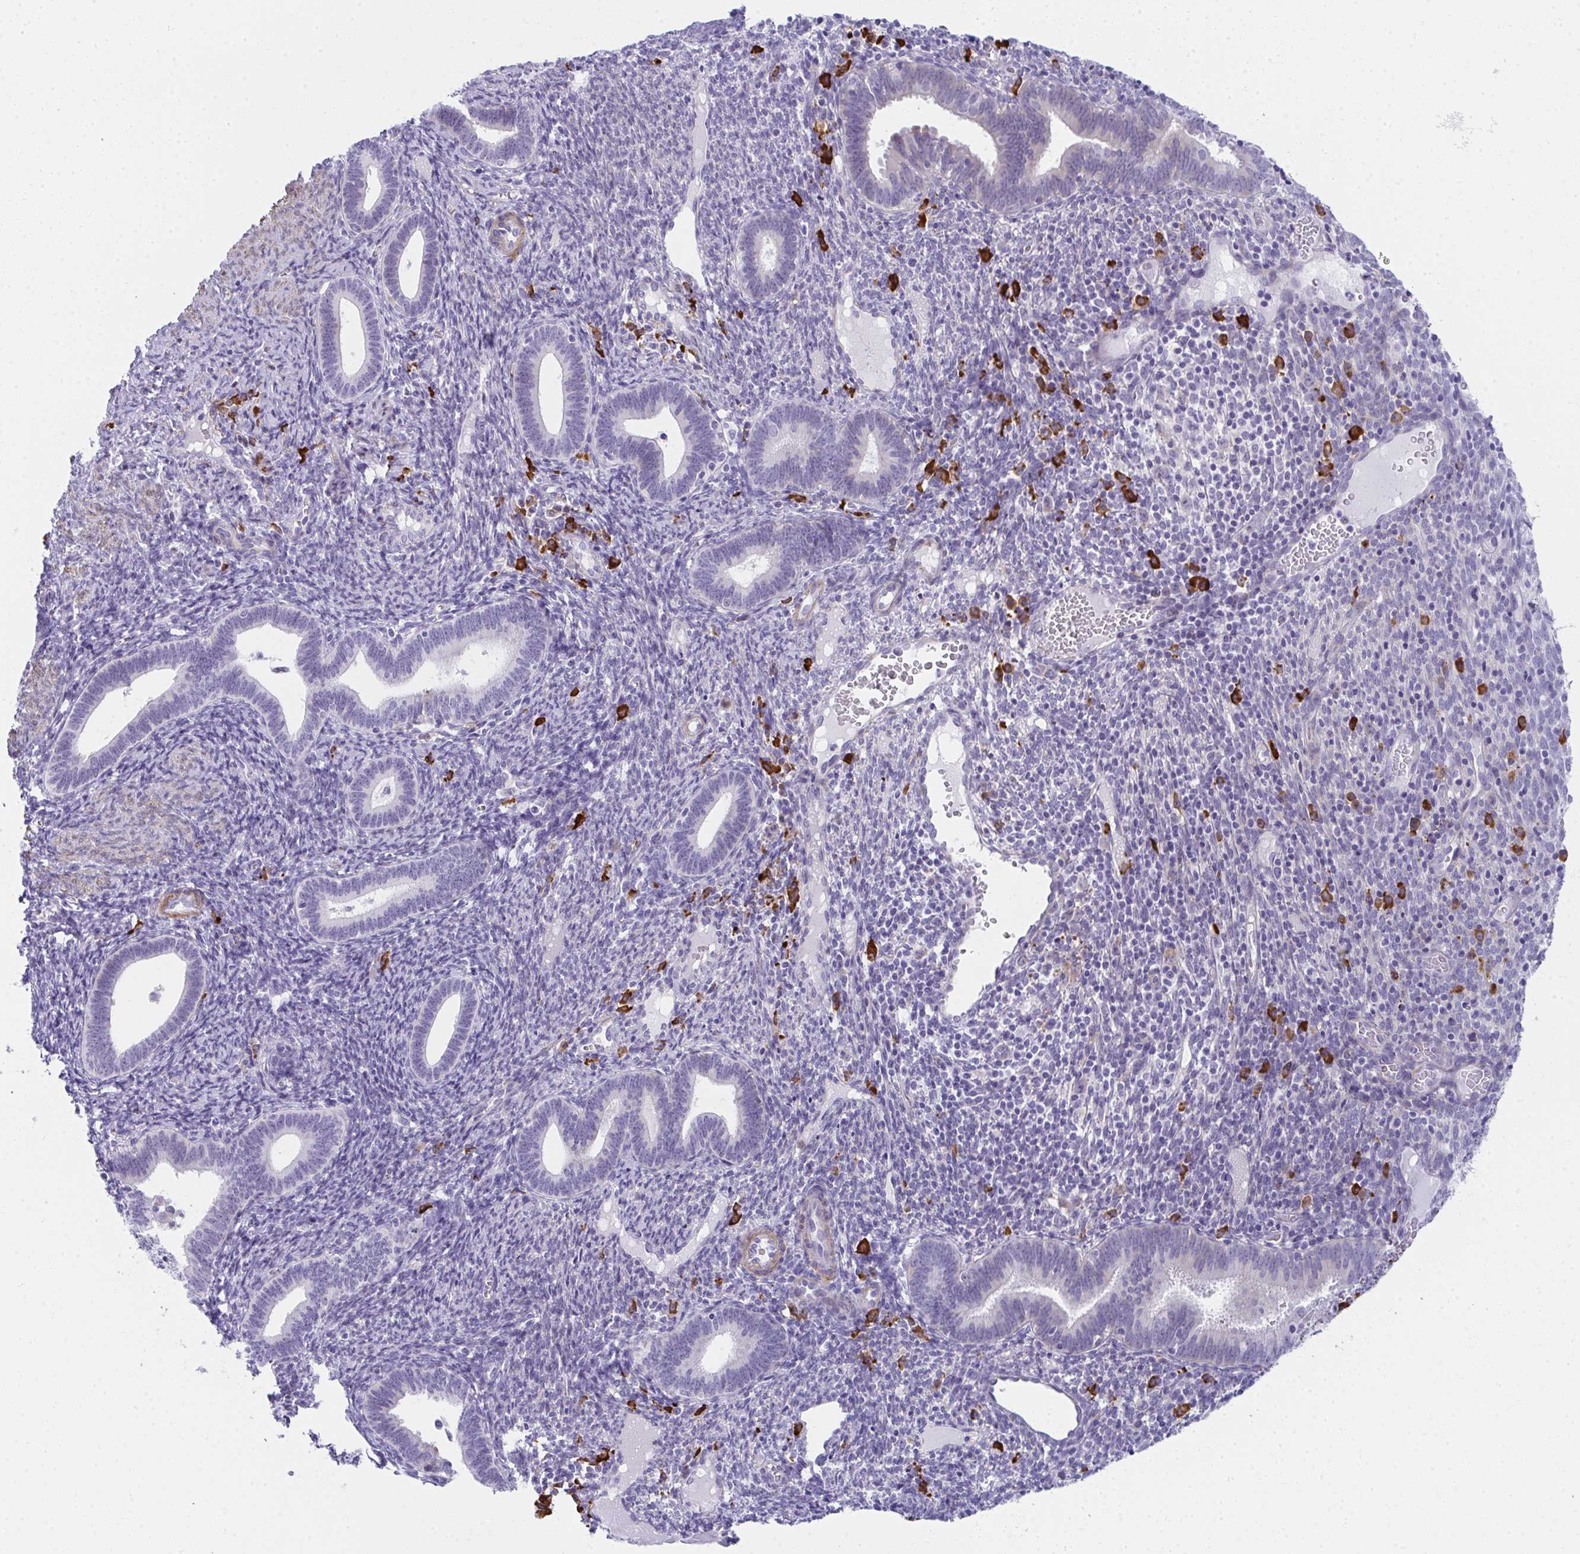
{"staining": {"intensity": "negative", "quantity": "none", "location": "none"}, "tissue": "endometrium", "cell_type": "Cells in endometrial stroma", "image_type": "normal", "snomed": [{"axis": "morphology", "description": "Normal tissue, NOS"}, {"axis": "topography", "description": "Endometrium"}], "caption": "Immunohistochemistry (IHC) micrograph of benign endometrium: human endometrium stained with DAB demonstrates no significant protein positivity in cells in endometrial stroma. The staining was performed using DAB to visualize the protein expression in brown, while the nuclei were stained in blue with hematoxylin (Magnification: 20x).", "gene": "PUS7L", "patient": {"sex": "female", "age": 41}}